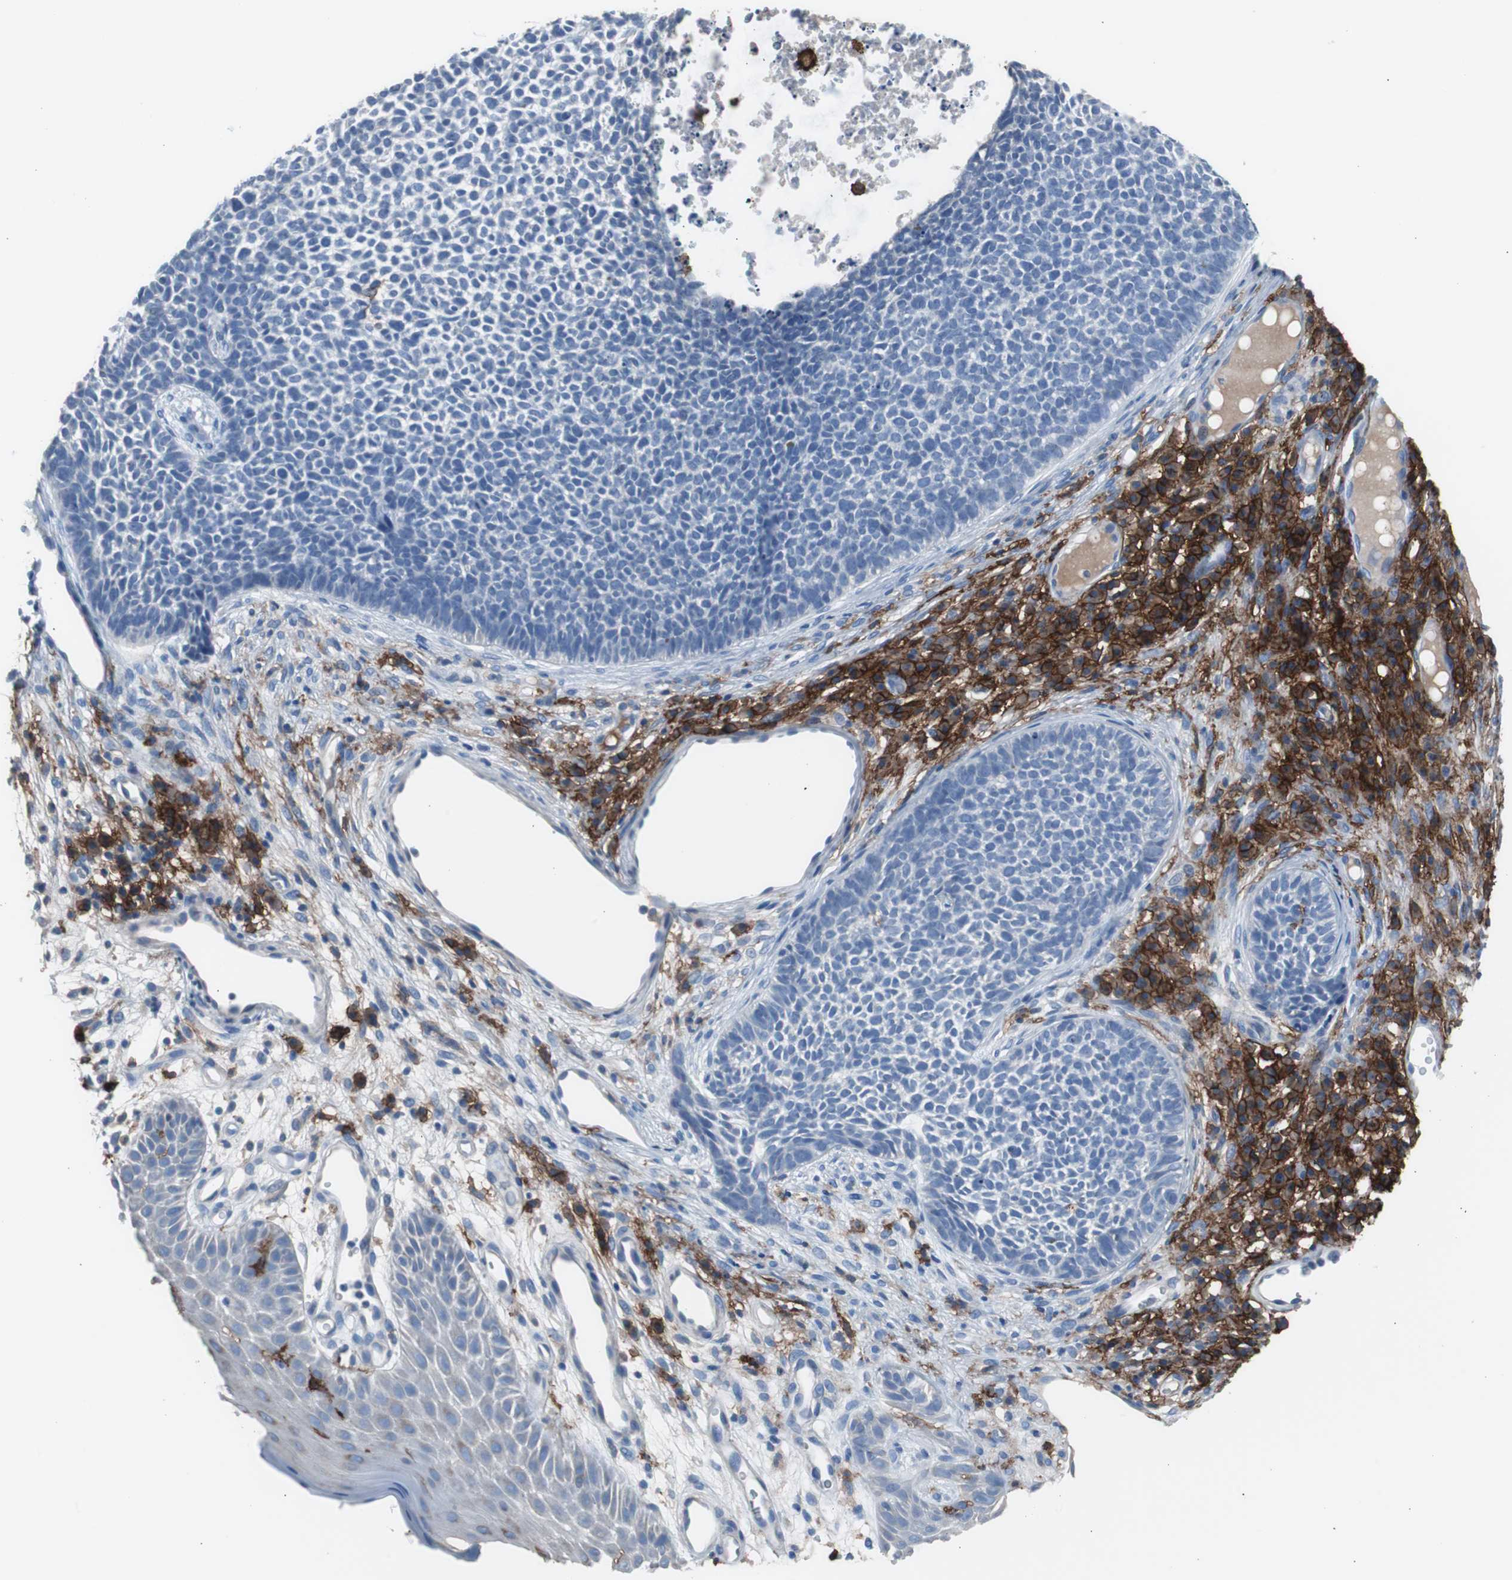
{"staining": {"intensity": "negative", "quantity": "none", "location": "none"}, "tissue": "skin cancer", "cell_type": "Tumor cells", "image_type": "cancer", "snomed": [{"axis": "morphology", "description": "Basal cell carcinoma"}, {"axis": "topography", "description": "Skin"}], "caption": "Tumor cells are negative for protein expression in human skin cancer (basal cell carcinoma).", "gene": "FCGR2B", "patient": {"sex": "female", "age": 84}}